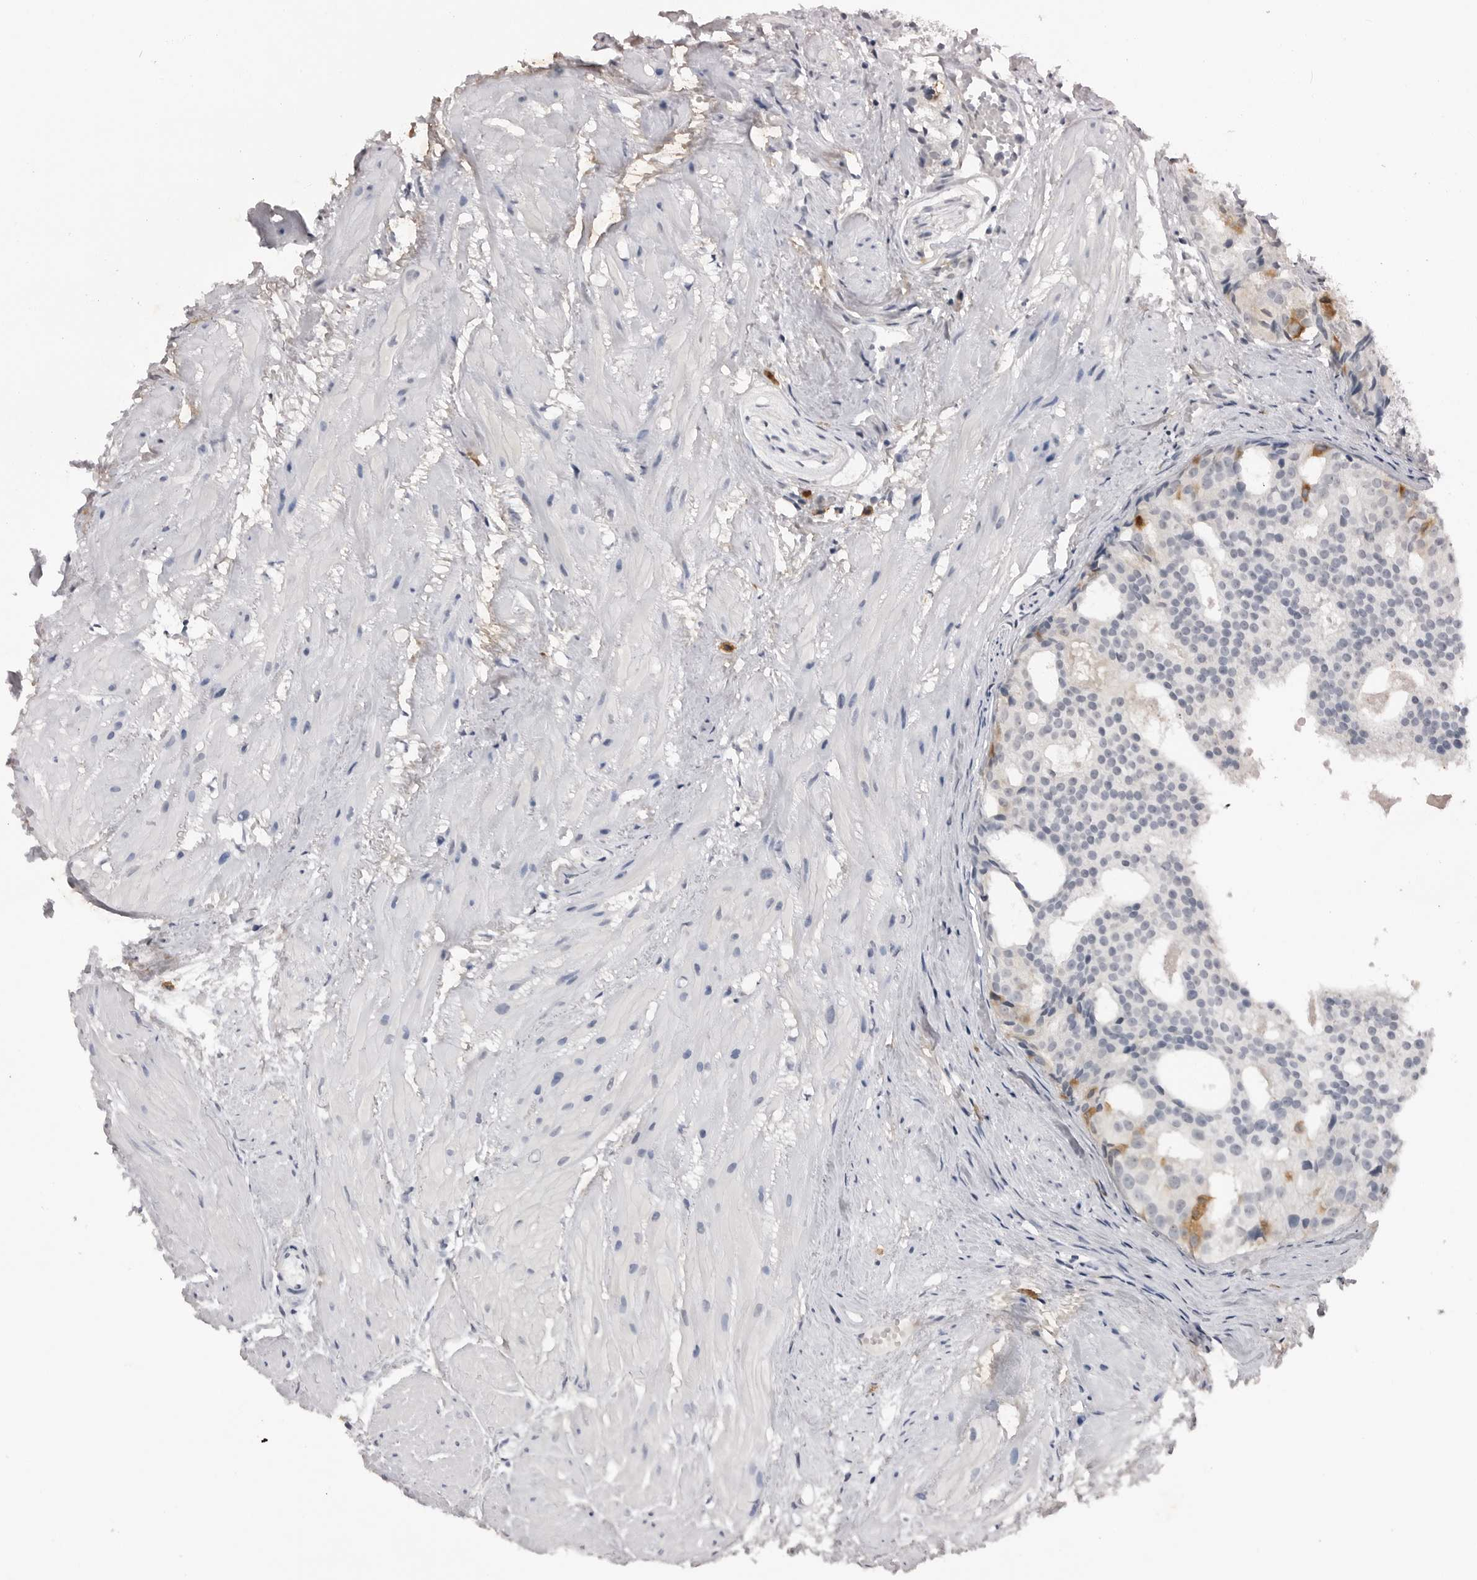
{"staining": {"intensity": "moderate", "quantity": "<25%", "location": "cytoplasmic/membranous"}, "tissue": "prostate cancer", "cell_type": "Tumor cells", "image_type": "cancer", "snomed": [{"axis": "morphology", "description": "Adenocarcinoma, Low grade"}, {"axis": "topography", "description": "Prostate"}], "caption": "The immunohistochemical stain labels moderate cytoplasmic/membranous staining in tumor cells of low-grade adenocarcinoma (prostate) tissue.", "gene": "RRM1", "patient": {"sex": "male", "age": 88}}